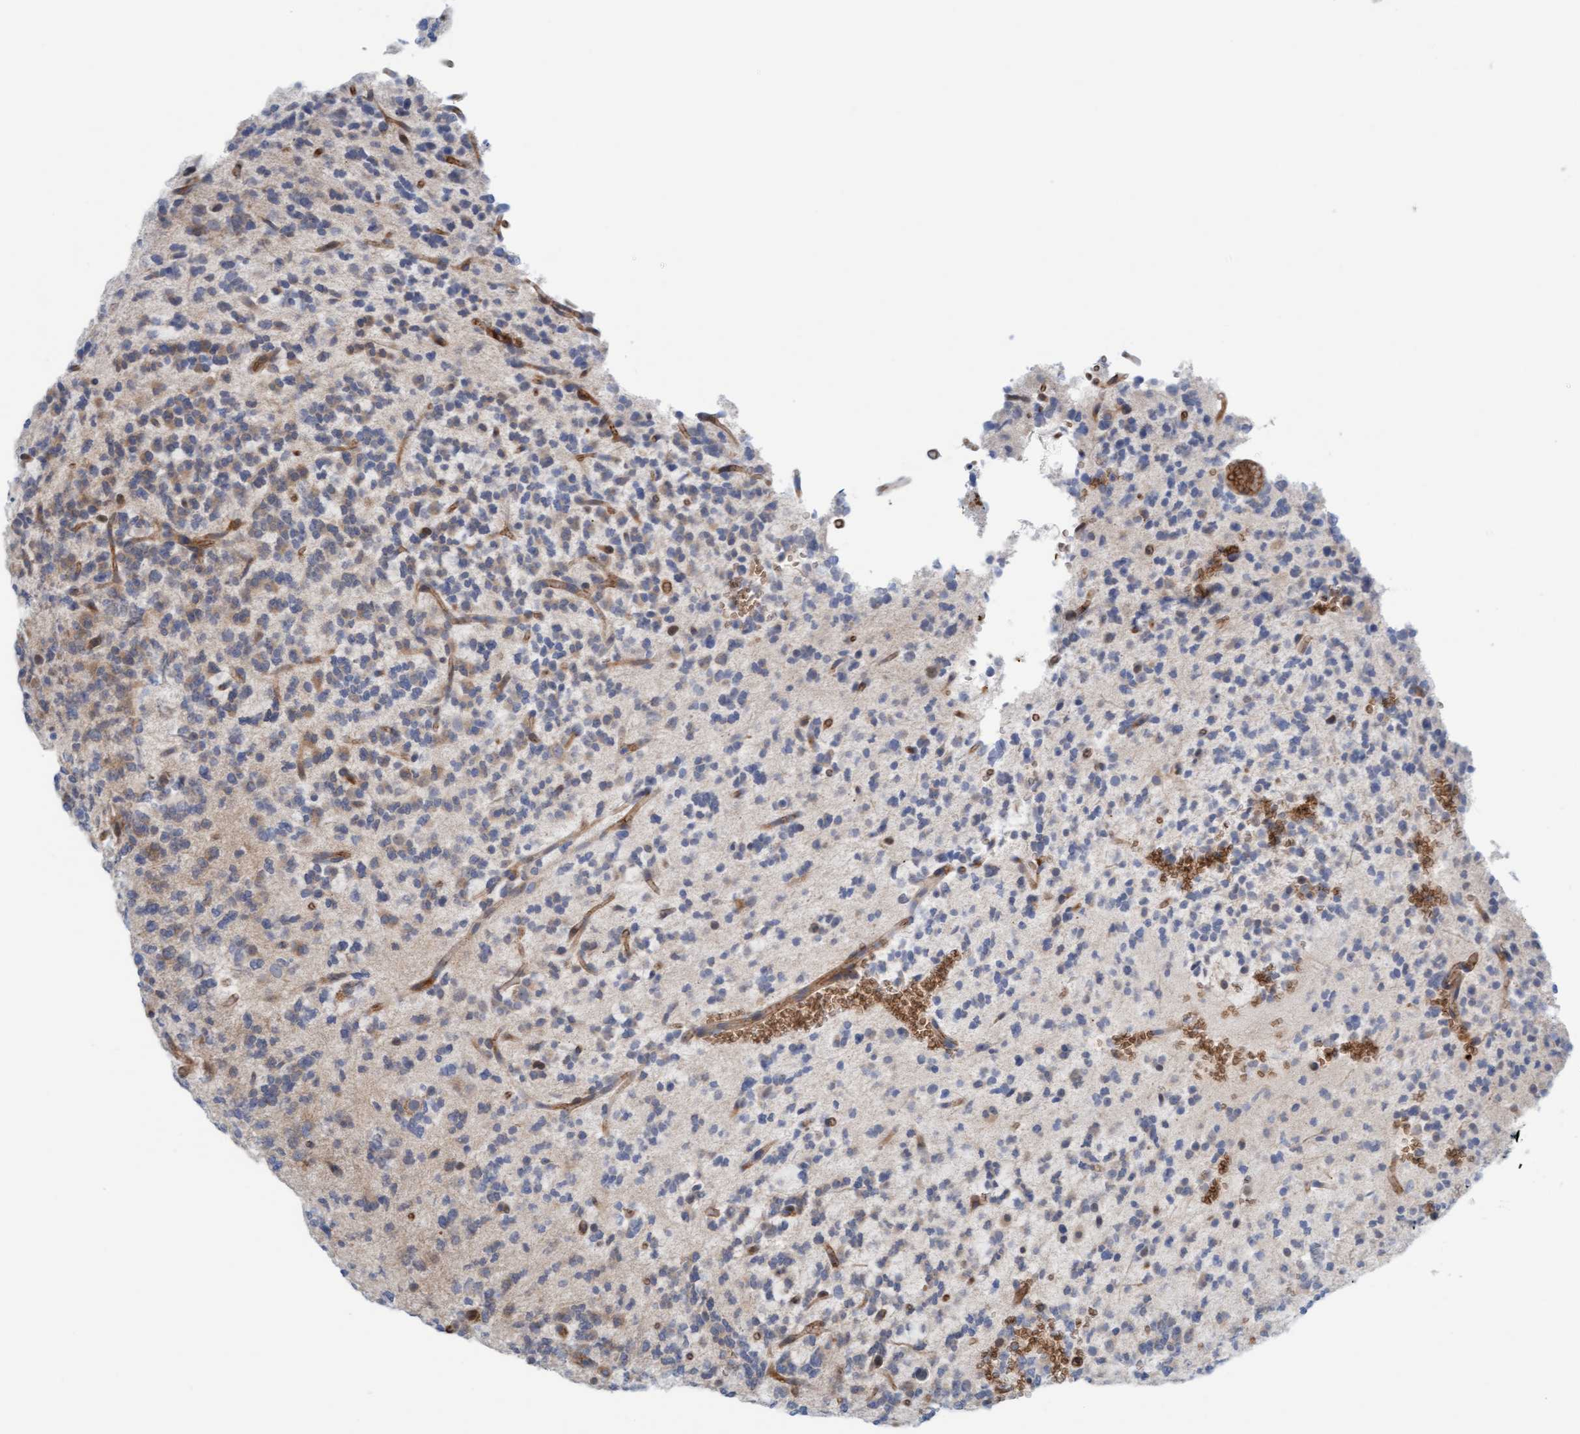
{"staining": {"intensity": "weak", "quantity": "<25%", "location": "cytoplasmic/membranous"}, "tissue": "glioma", "cell_type": "Tumor cells", "image_type": "cancer", "snomed": [{"axis": "morphology", "description": "Glioma, malignant, Low grade"}, {"axis": "topography", "description": "Brain"}], "caption": "Immunohistochemistry (IHC) image of neoplastic tissue: human malignant glioma (low-grade) stained with DAB displays no significant protein positivity in tumor cells.", "gene": "EIF4EBP1", "patient": {"sex": "male", "age": 38}}